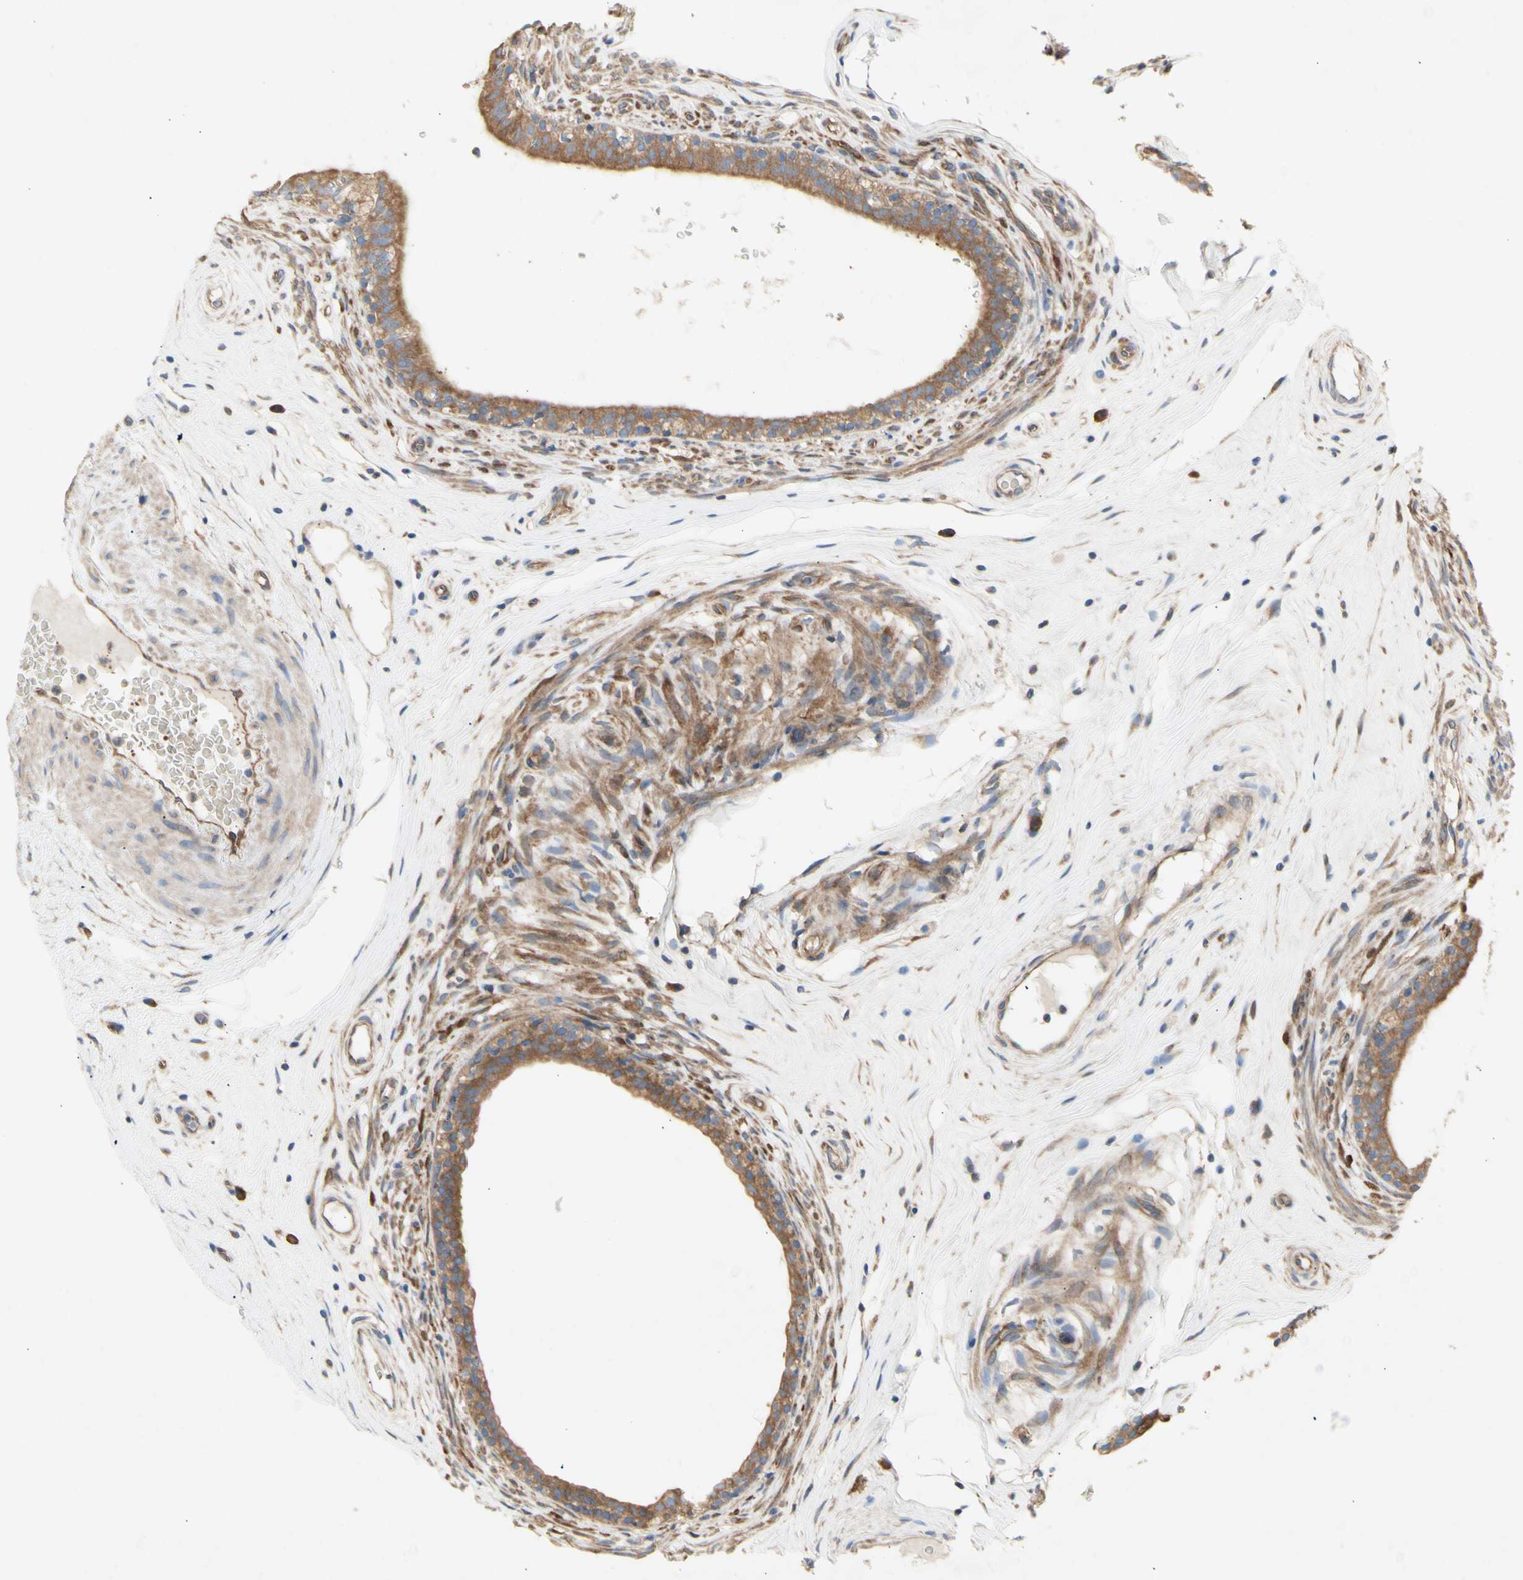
{"staining": {"intensity": "moderate", "quantity": ">75%", "location": "cytoplasmic/membranous"}, "tissue": "epididymis", "cell_type": "Glandular cells", "image_type": "normal", "snomed": [{"axis": "morphology", "description": "Normal tissue, NOS"}, {"axis": "morphology", "description": "Inflammation, NOS"}, {"axis": "topography", "description": "Epididymis"}], "caption": "Immunohistochemical staining of normal human epididymis exhibits medium levels of moderate cytoplasmic/membranous positivity in about >75% of glandular cells. (Brightfield microscopy of DAB IHC at high magnification).", "gene": "KLC1", "patient": {"sex": "male", "age": 84}}